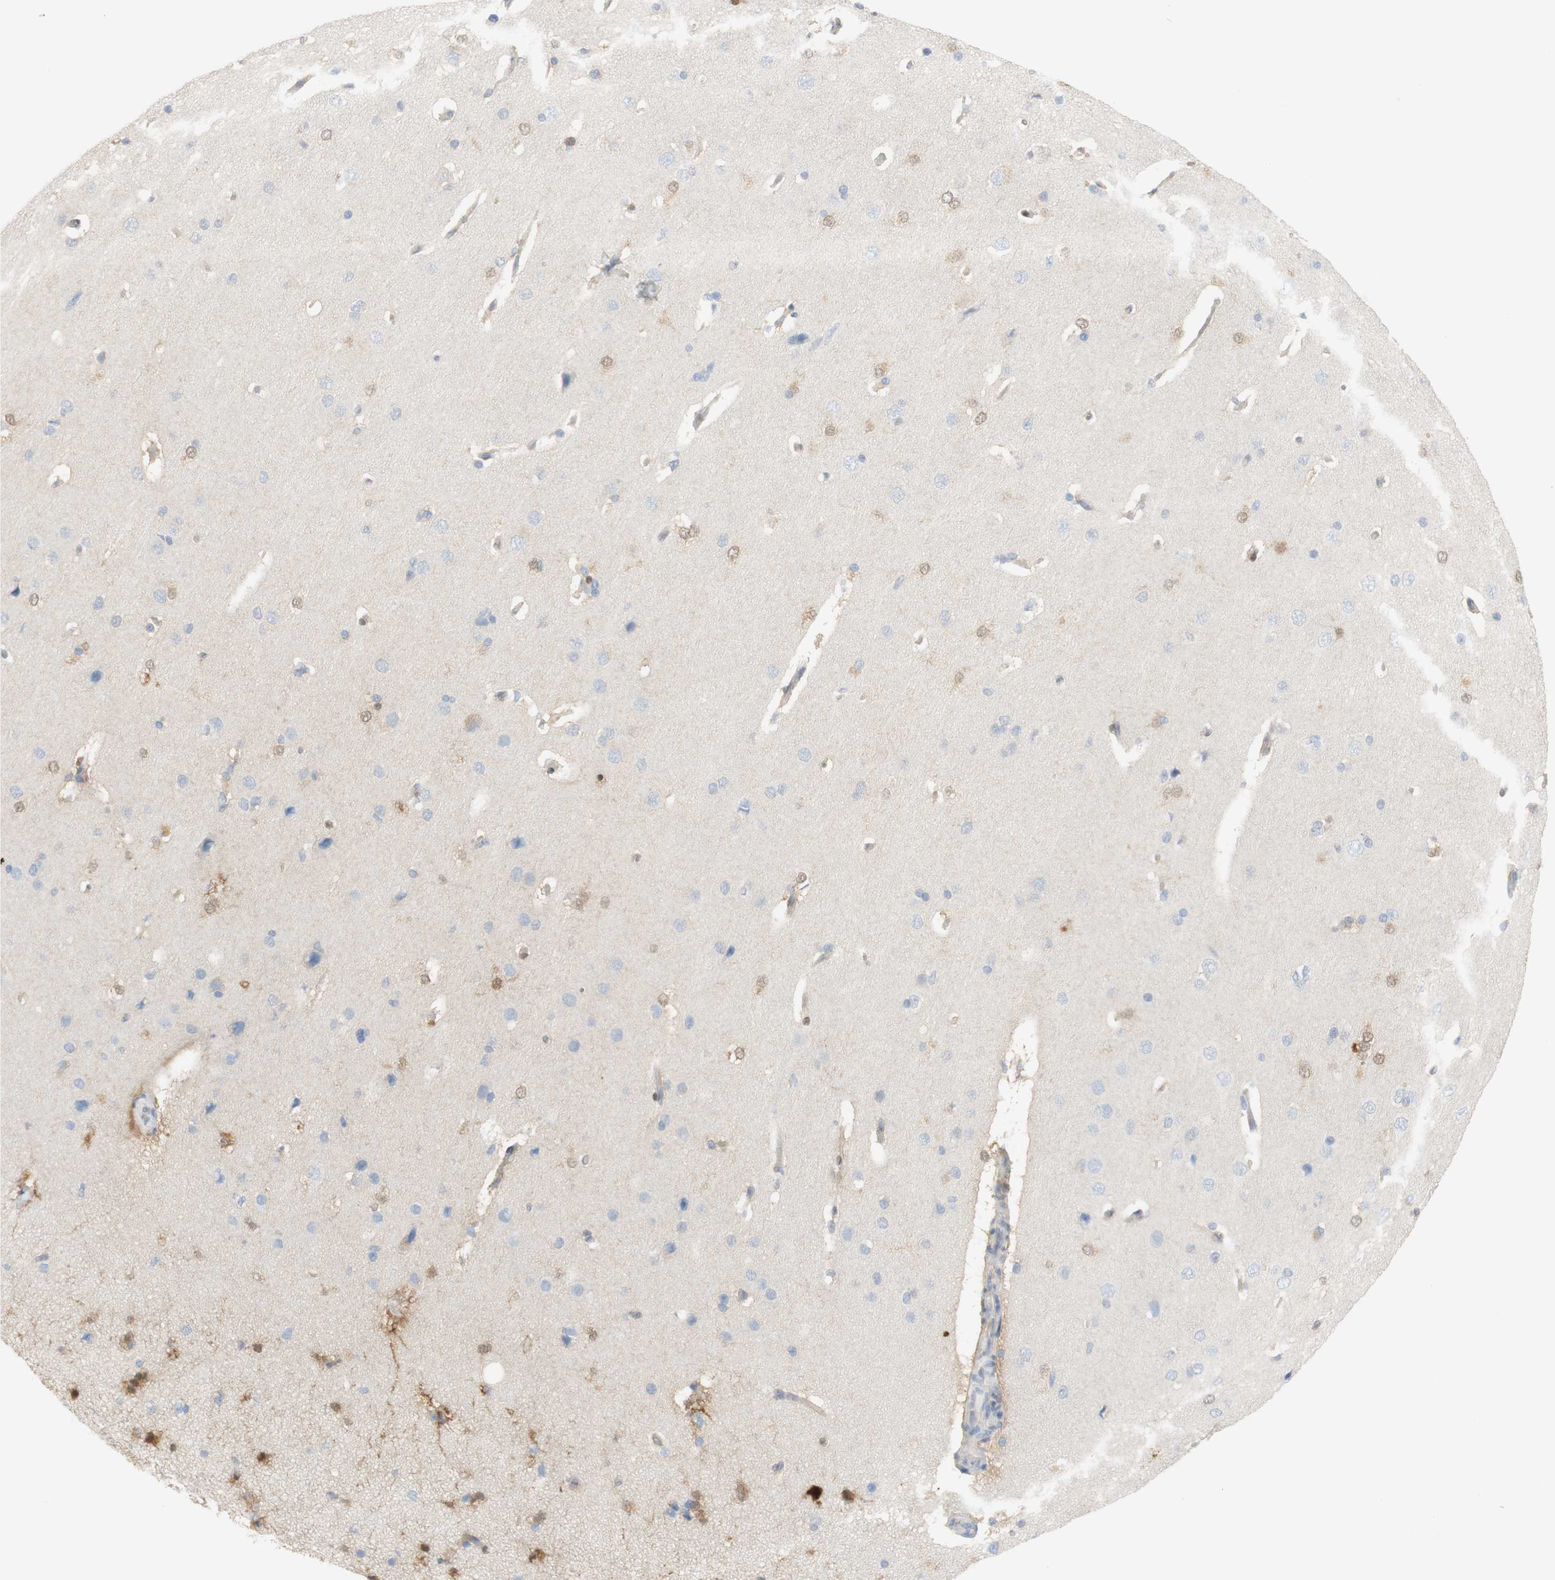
{"staining": {"intensity": "negative", "quantity": "none", "location": "none"}, "tissue": "cerebral cortex", "cell_type": "Endothelial cells", "image_type": "normal", "snomed": [{"axis": "morphology", "description": "Normal tissue, NOS"}, {"axis": "topography", "description": "Cerebral cortex"}], "caption": "Immunohistochemistry of normal human cerebral cortex displays no expression in endothelial cells.", "gene": "SELENBP1", "patient": {"sex": "male", "age": 62}}